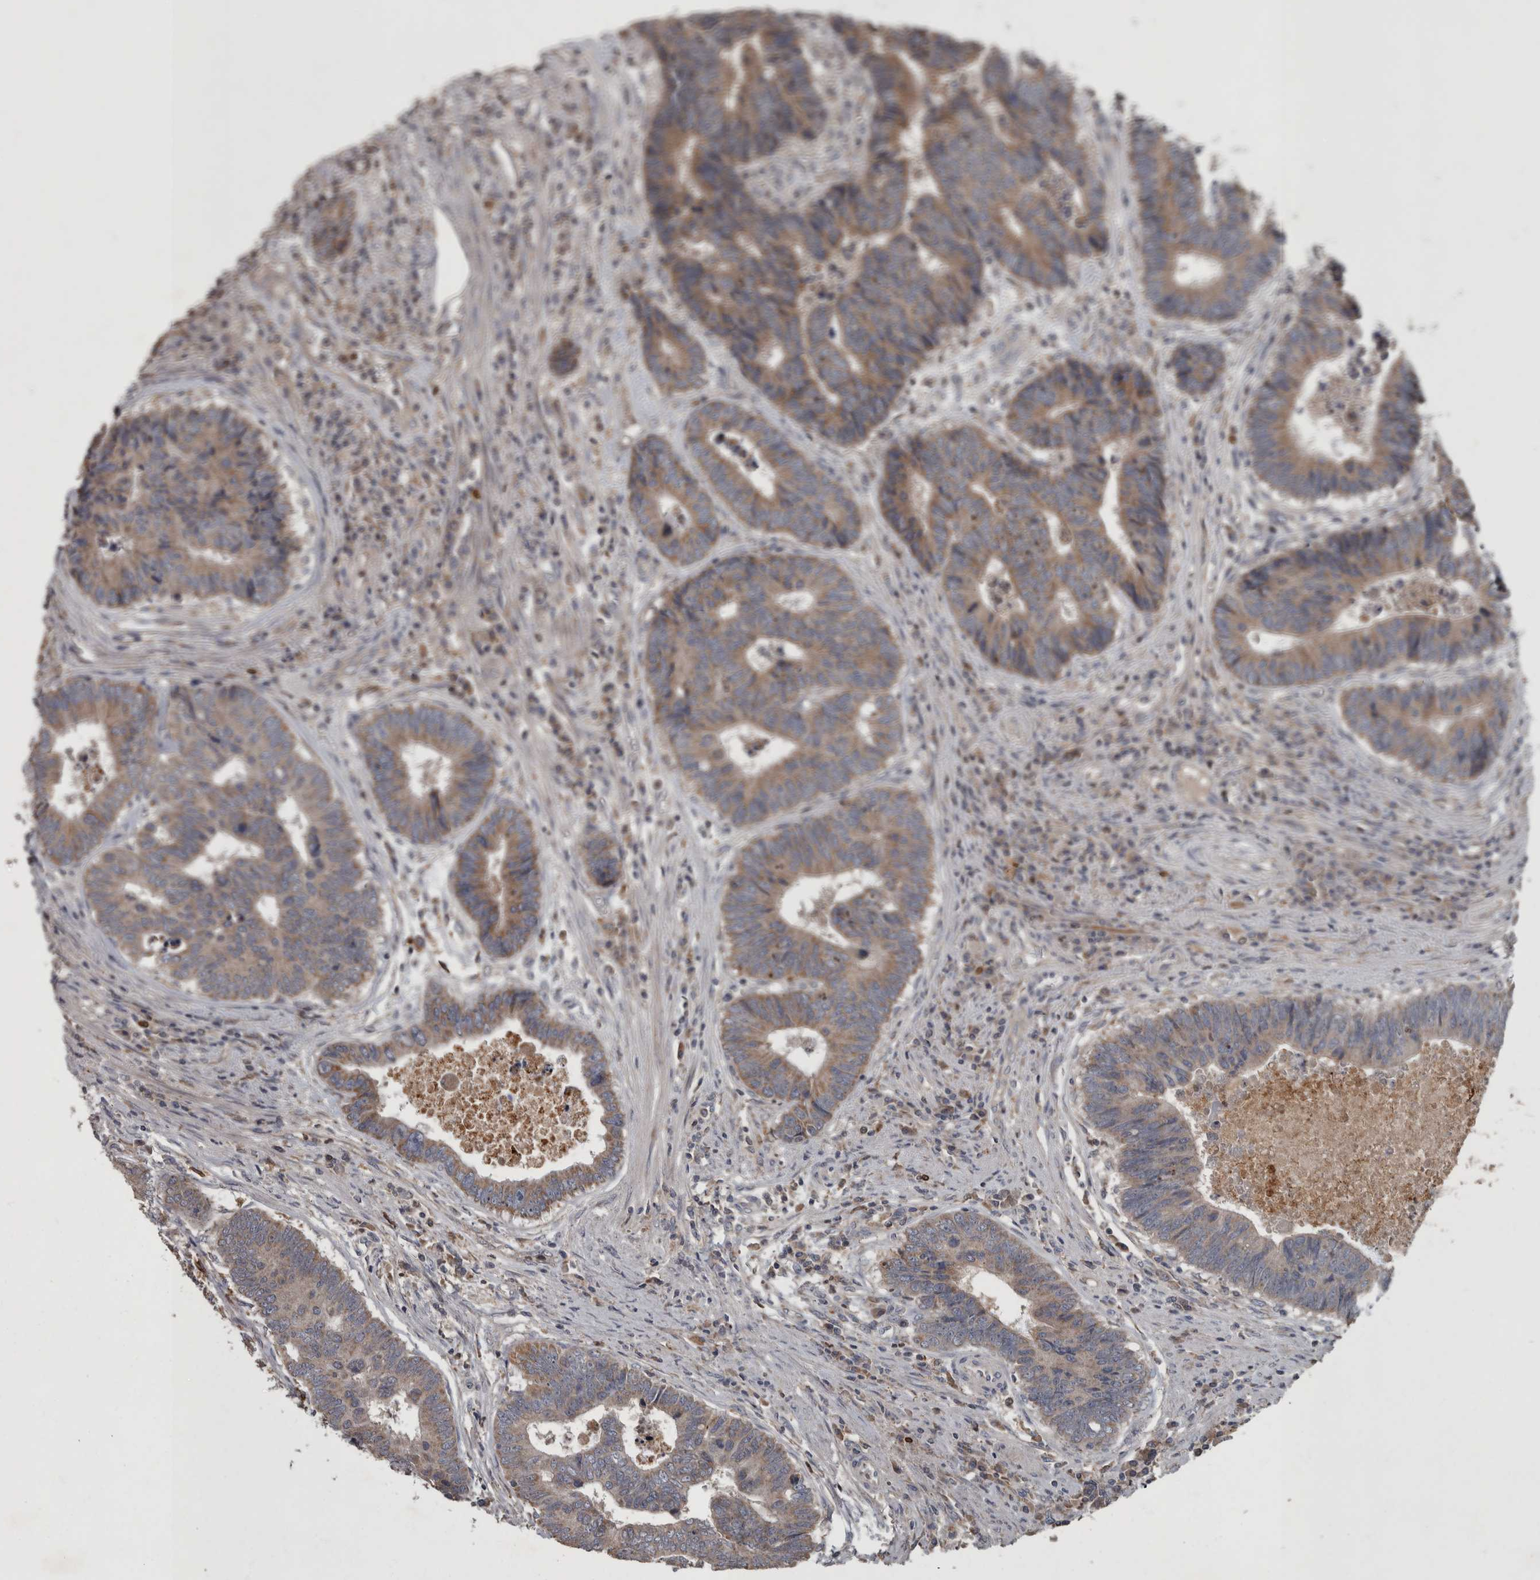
{"staining": {"intensity": "weak", "quantity": "25%-75%", "location": "cytoplasmic/membranous"}, "tissue": "colorectal cancer", "cell_type": "Tumor cells", "image_type": "cancer", "snomed": [{"axis": "morphology", "description": "Adenocarcinoma, NOS"}, {"axis": "topography", "description": "Rectum"}], "caption": "A low amount of weak cytoplasmic/membranous expression is present in about 25%-75% of tumor cells in adenocarcinoma (colorectal) tissue. (Stains: DAB in brown, nuclei in blue, Microscopy: brightfield microscopy at high magnification).", "gene": "PPP1R3C", "patient": {"sex": "male", "age": 84}}